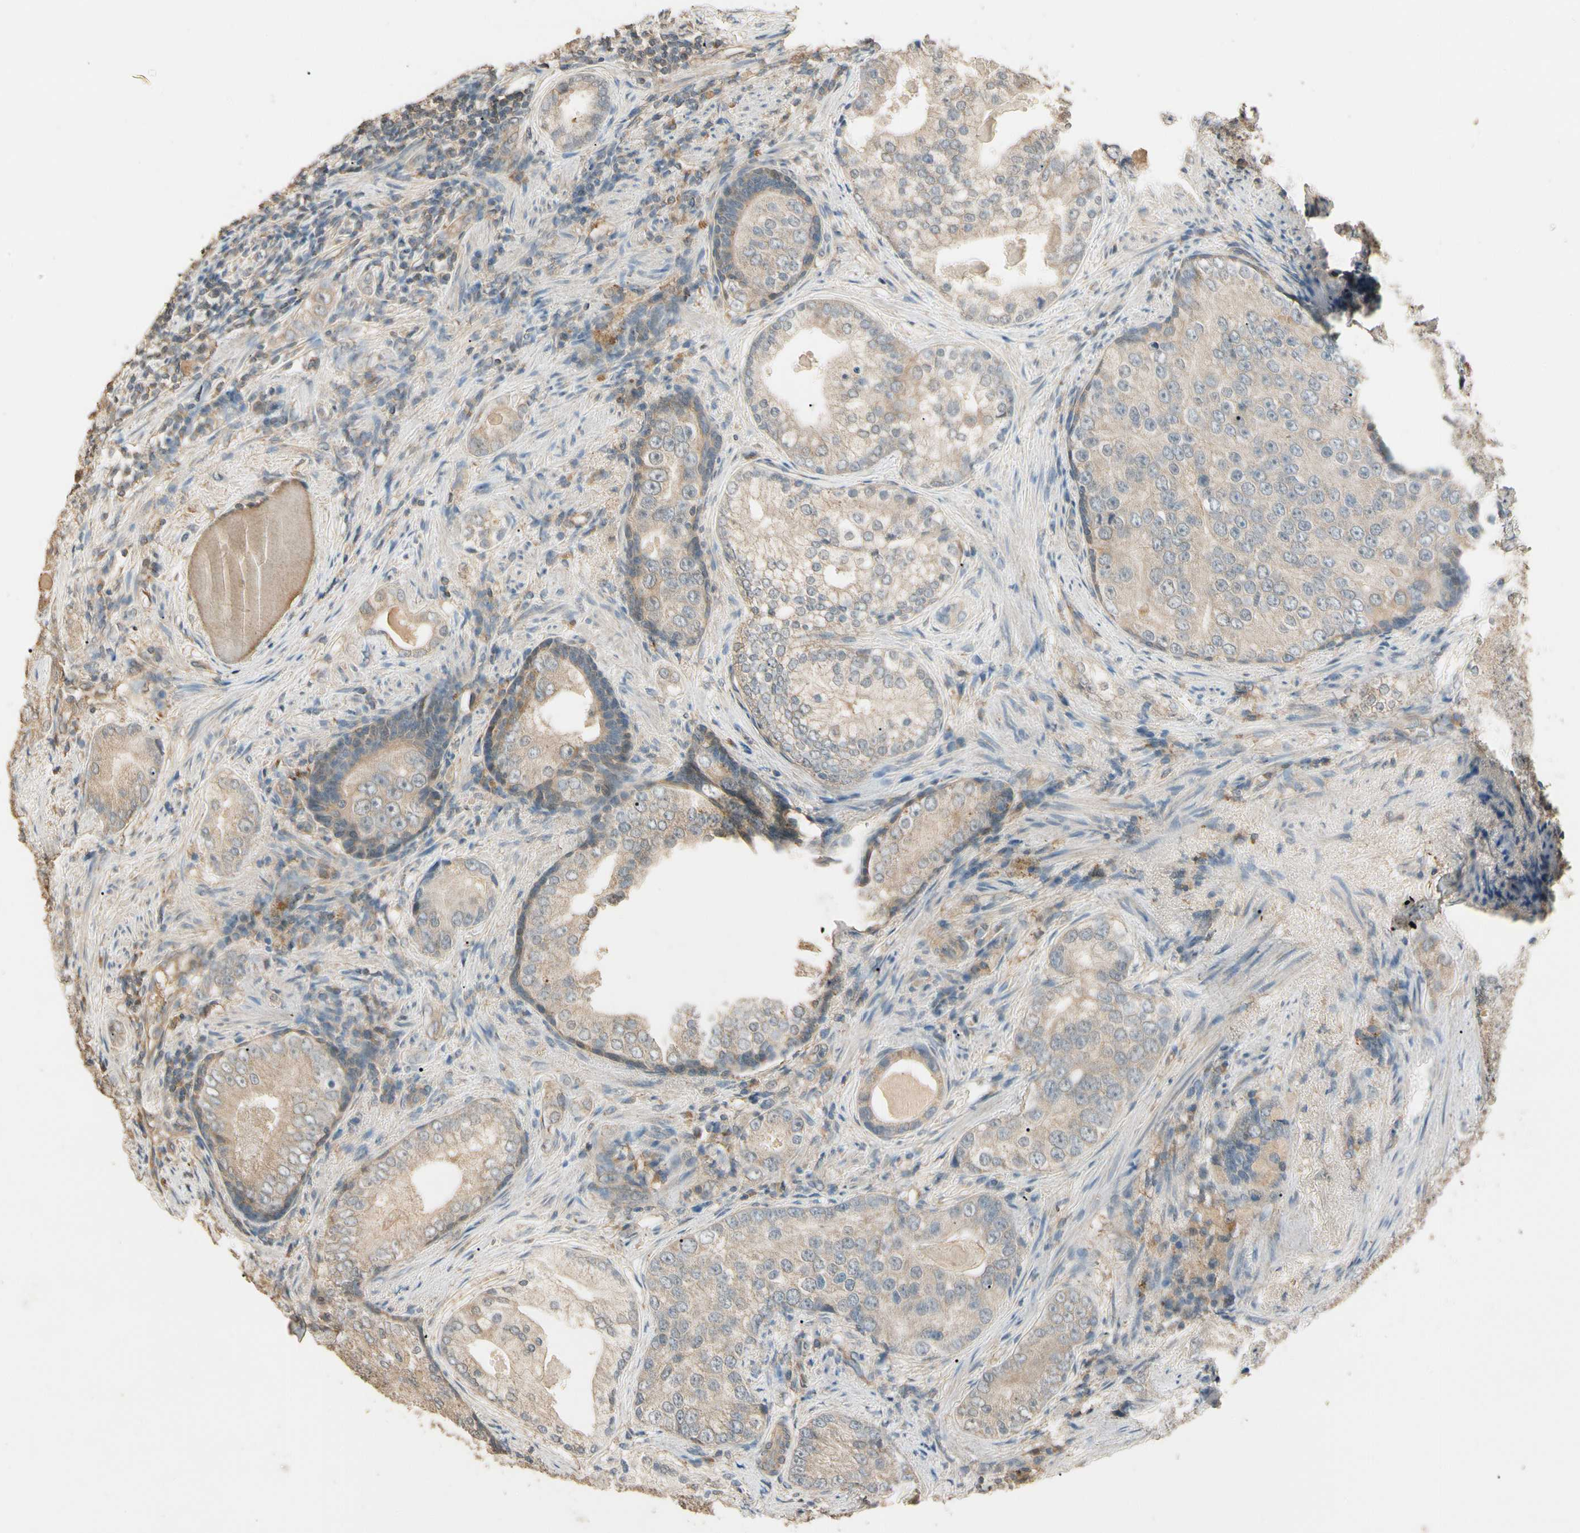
{"staining": {"intensity": "weak", "quantity": ">75%", "location": "cytoplasmic/membranous"}, "tissue": "prostate cancer", "cell_type": "Tumor cells", "image_type": "cancer", "snomed": [{"axis": "morphology", "description": "Adenocarcinoma, High grade"}, {"axis": "topography", "description": "Prostate"}], "caption": "Protein positivity by IHC shows weak cytoplasmic/membranous positivity in about >75% of tumor cells in high-grade adenocarcinoma (prostate).", "gene": "CDH6", "patient": {"sex": "male", "age": 66}}